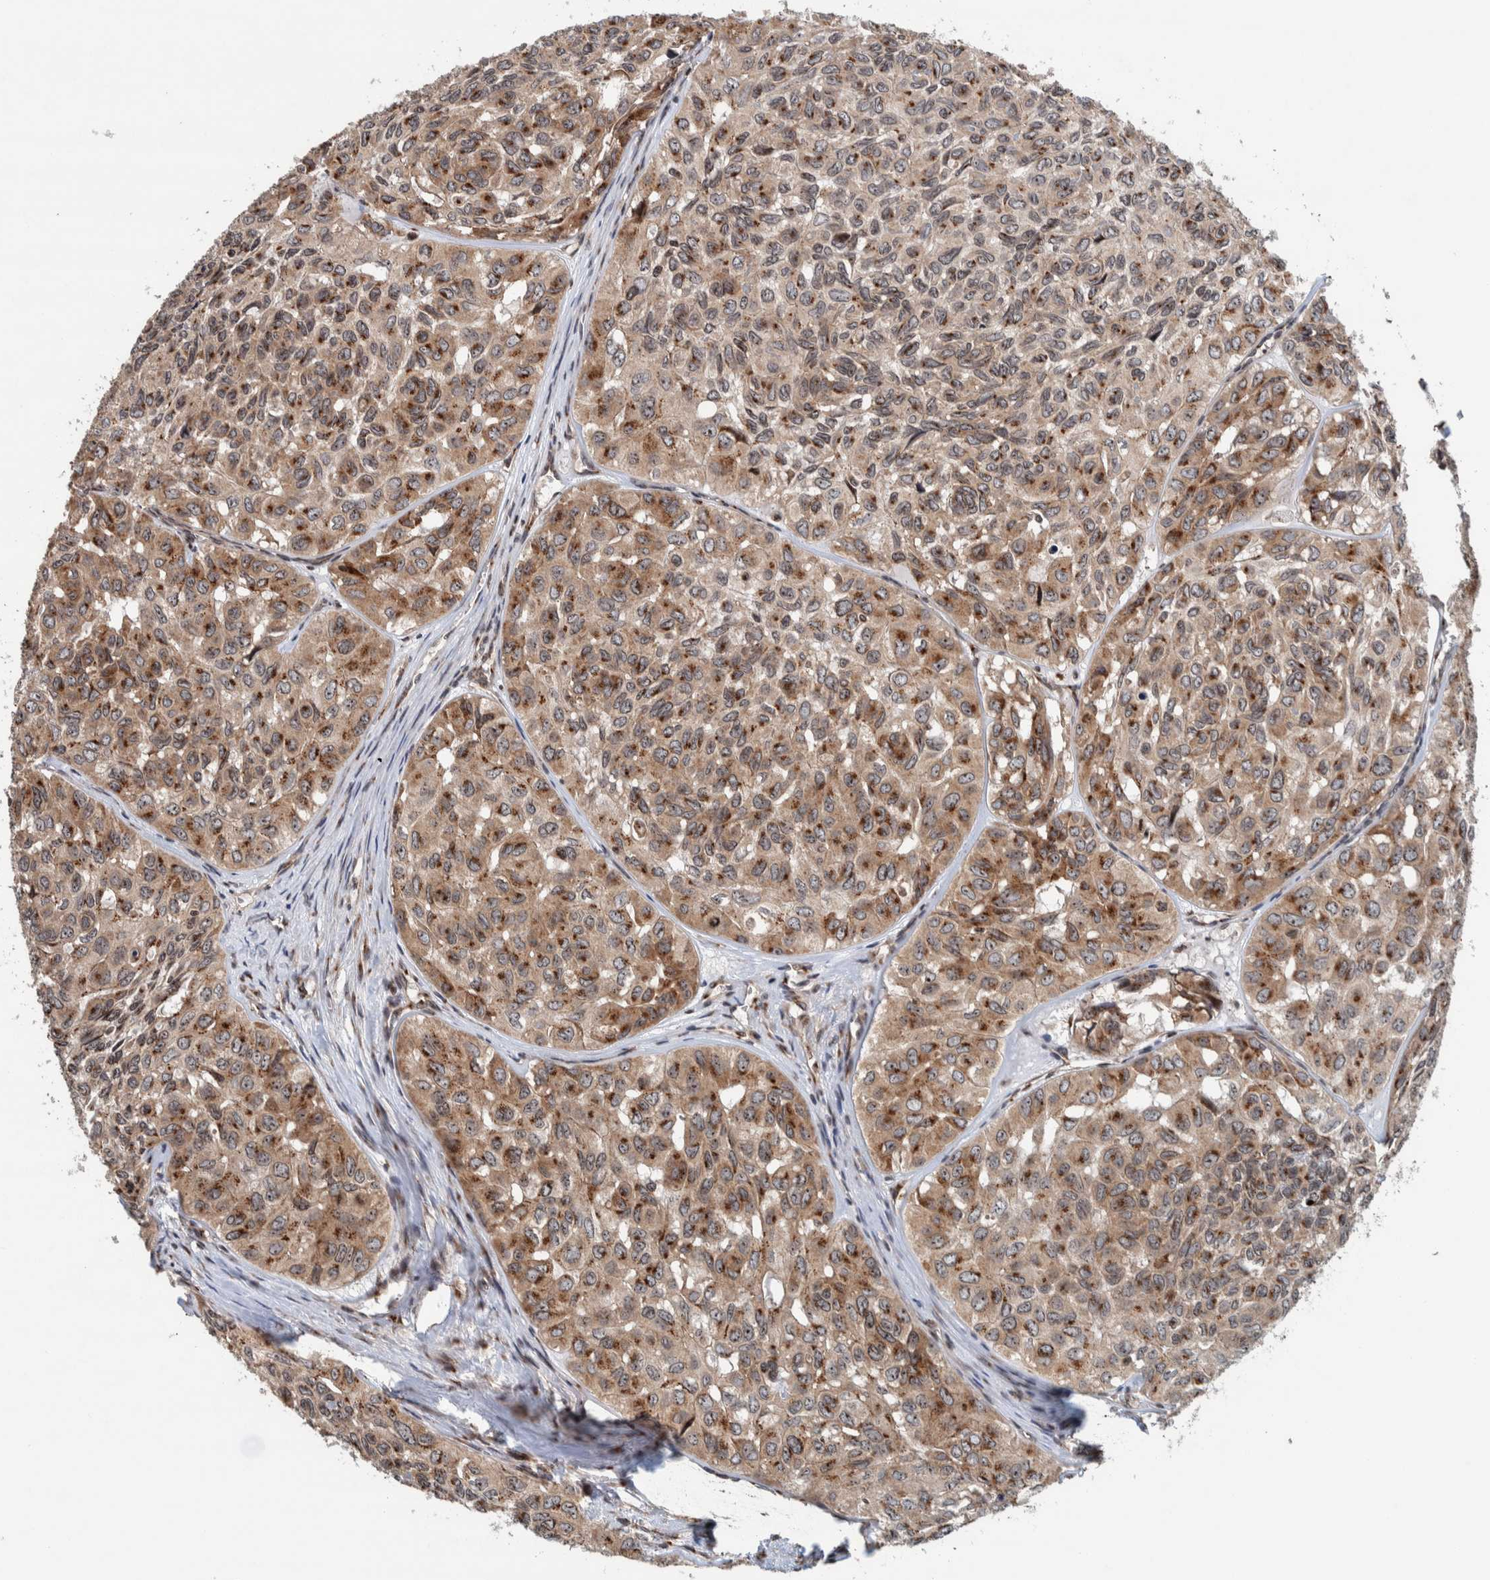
{"staining": {"intensity": "moderate", "quantity": ">75%", "location": "cytoplasmic/membranous"}, "tissue": "head and neck cancer", "cell_type": "Tumor cells", "image_type": "cancer", "snomed": [{"axis": "morphology", "description": "Adenocarcinoma, NOS"}, {"axis": "topography", "description": "Salivary gland, NOS"}, {"axis": "topography", "description": "Head-Neck"}], "caption": "Approximately >75% of tumor cells in human head and neck cancer show moderate cytoplasmic/membranous protein staining as visualized by brown immunohistochemical staining.", "gene": "CCDC182", "patient": {"sex": "female", "age": 76}}